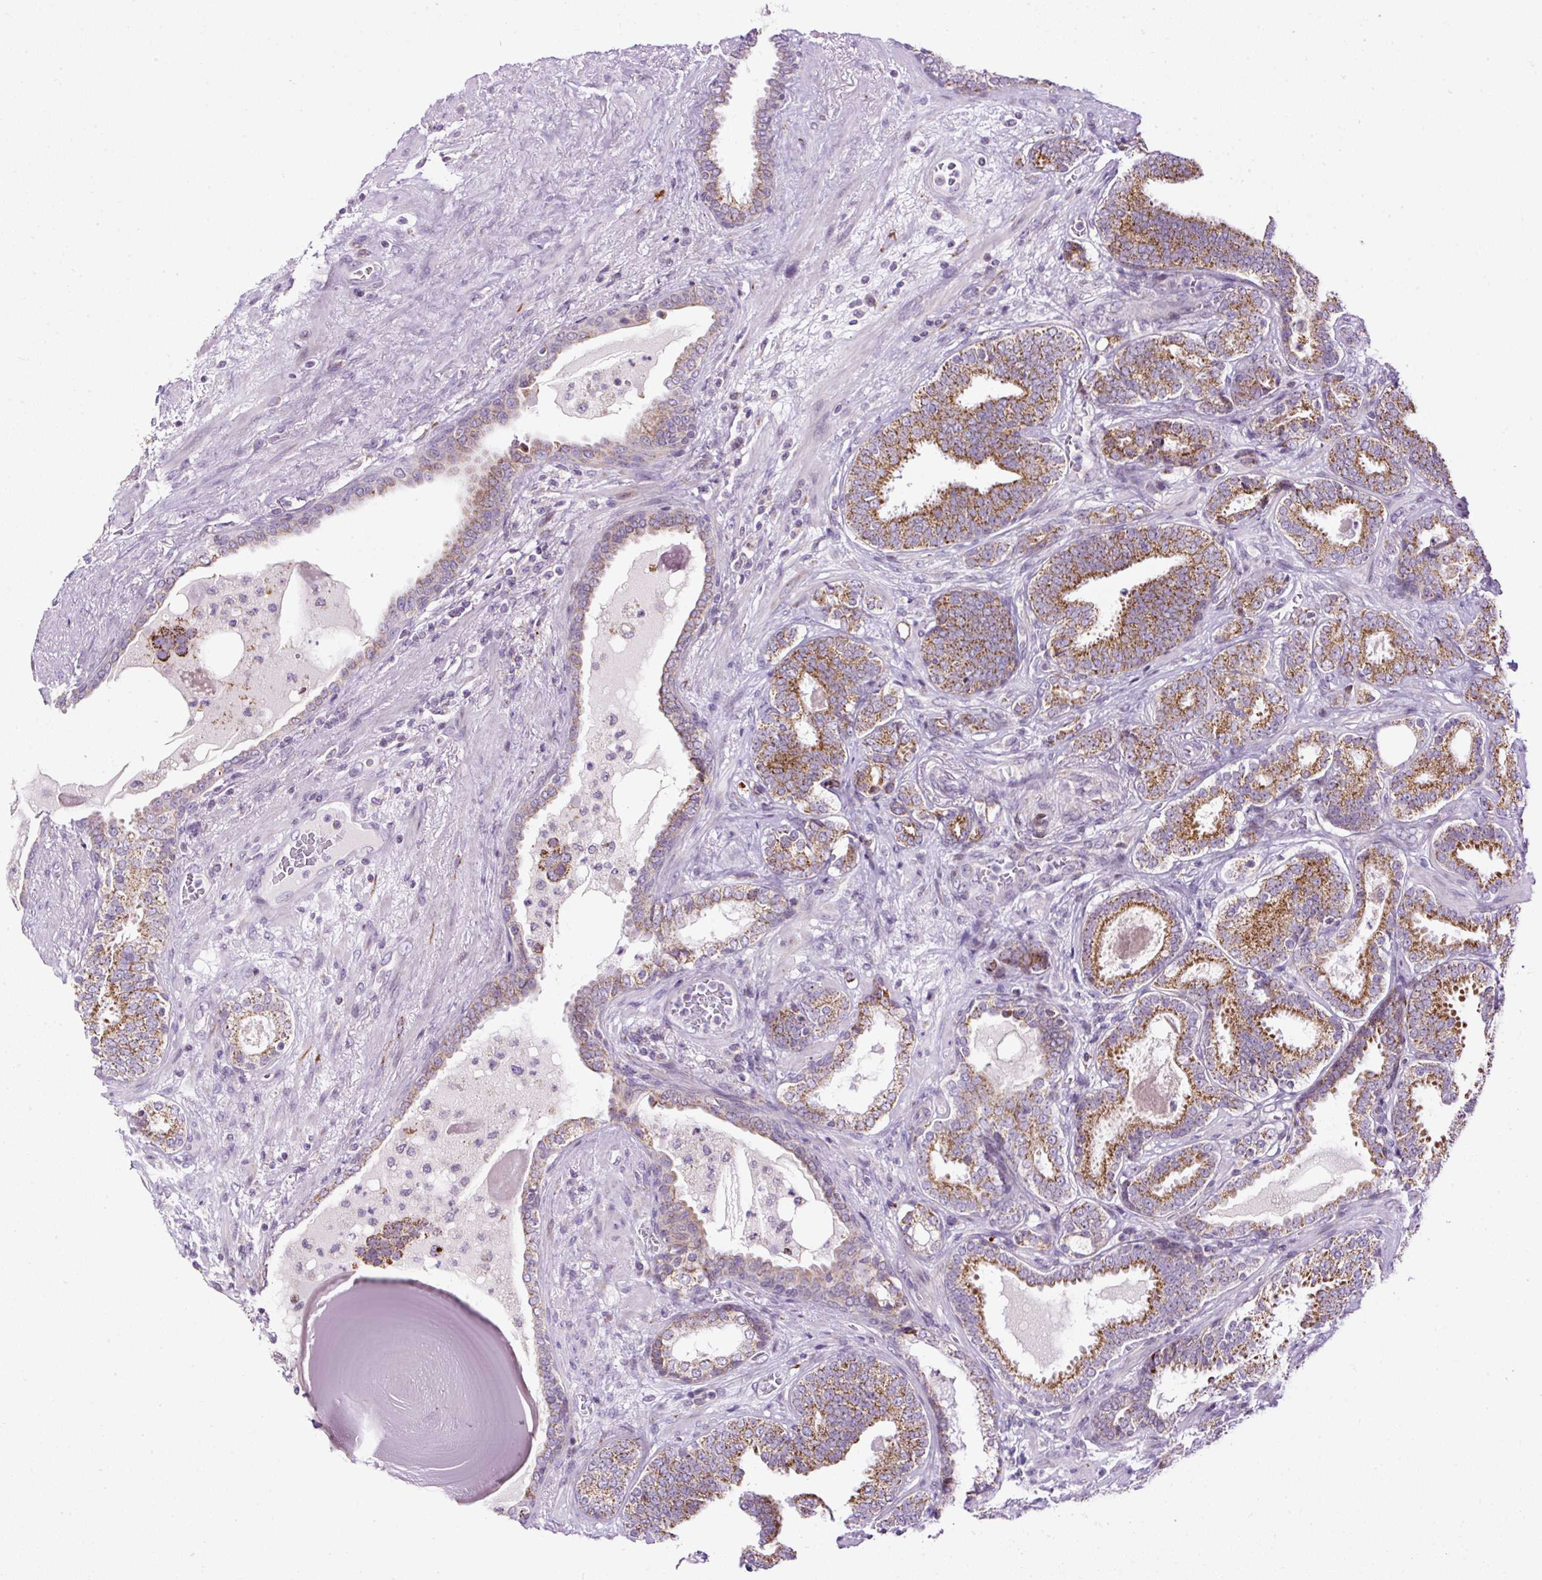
{"staining": {"intensity": "strong", "quantity": ">75%", "location": "cytoplasmic/membranous"}, "tissue": "prostate cancer", "cell_type": "Tumor cells", "image_type": "cancer", "snomed": [{"axis": "morphology", "description": "Adenocarcinoma, High grade"}, {"axis": "topography", "description": "Prostate"}], "caption": "Immunohistochemistry (IHC) of prostate high-grade adenocarcinoma shows high levels of strong cytoplasmic/membranous positivity in about >75% of tumor cells.", "gene": "FMC1", "patient": {"sex": "male", "age": 65}}